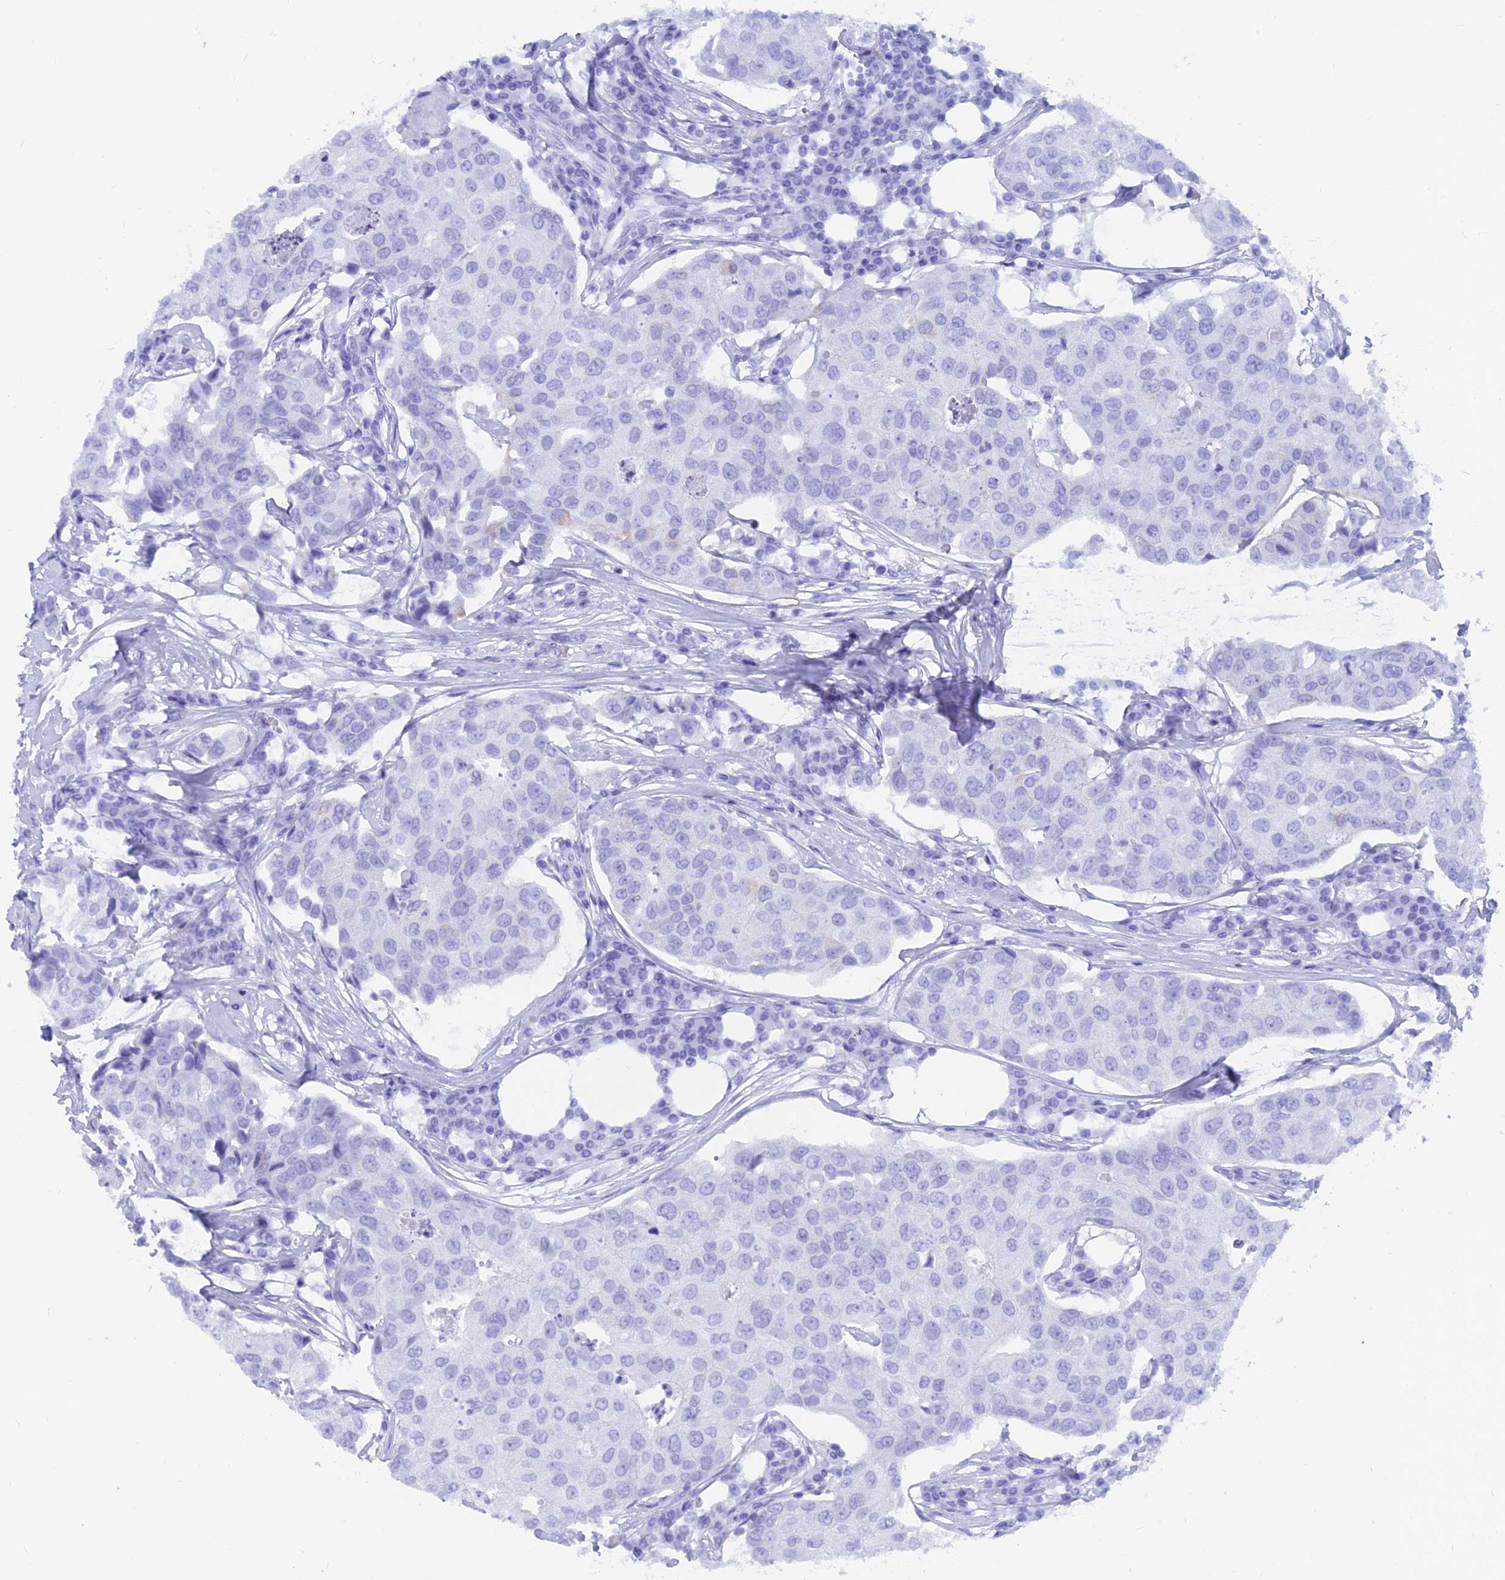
{"staining": {"intensity": "negative", "quantity": "none", "location": "none"}, "tissue": "breast cancer", "cell_type": "Tumor cells", "image_type": "cancer", "snomed": [{"axis": "morphology", "description": "Duct carcinoma"}, {"axis": "topography", "description": "Breast"}], "caption": "This is an IHC photomicrograph of breast invasive ductal carcinoma. There is no expression in tumor cells.", "gene": "CAPS", "patient": {"sex": "female", "age": 80}}